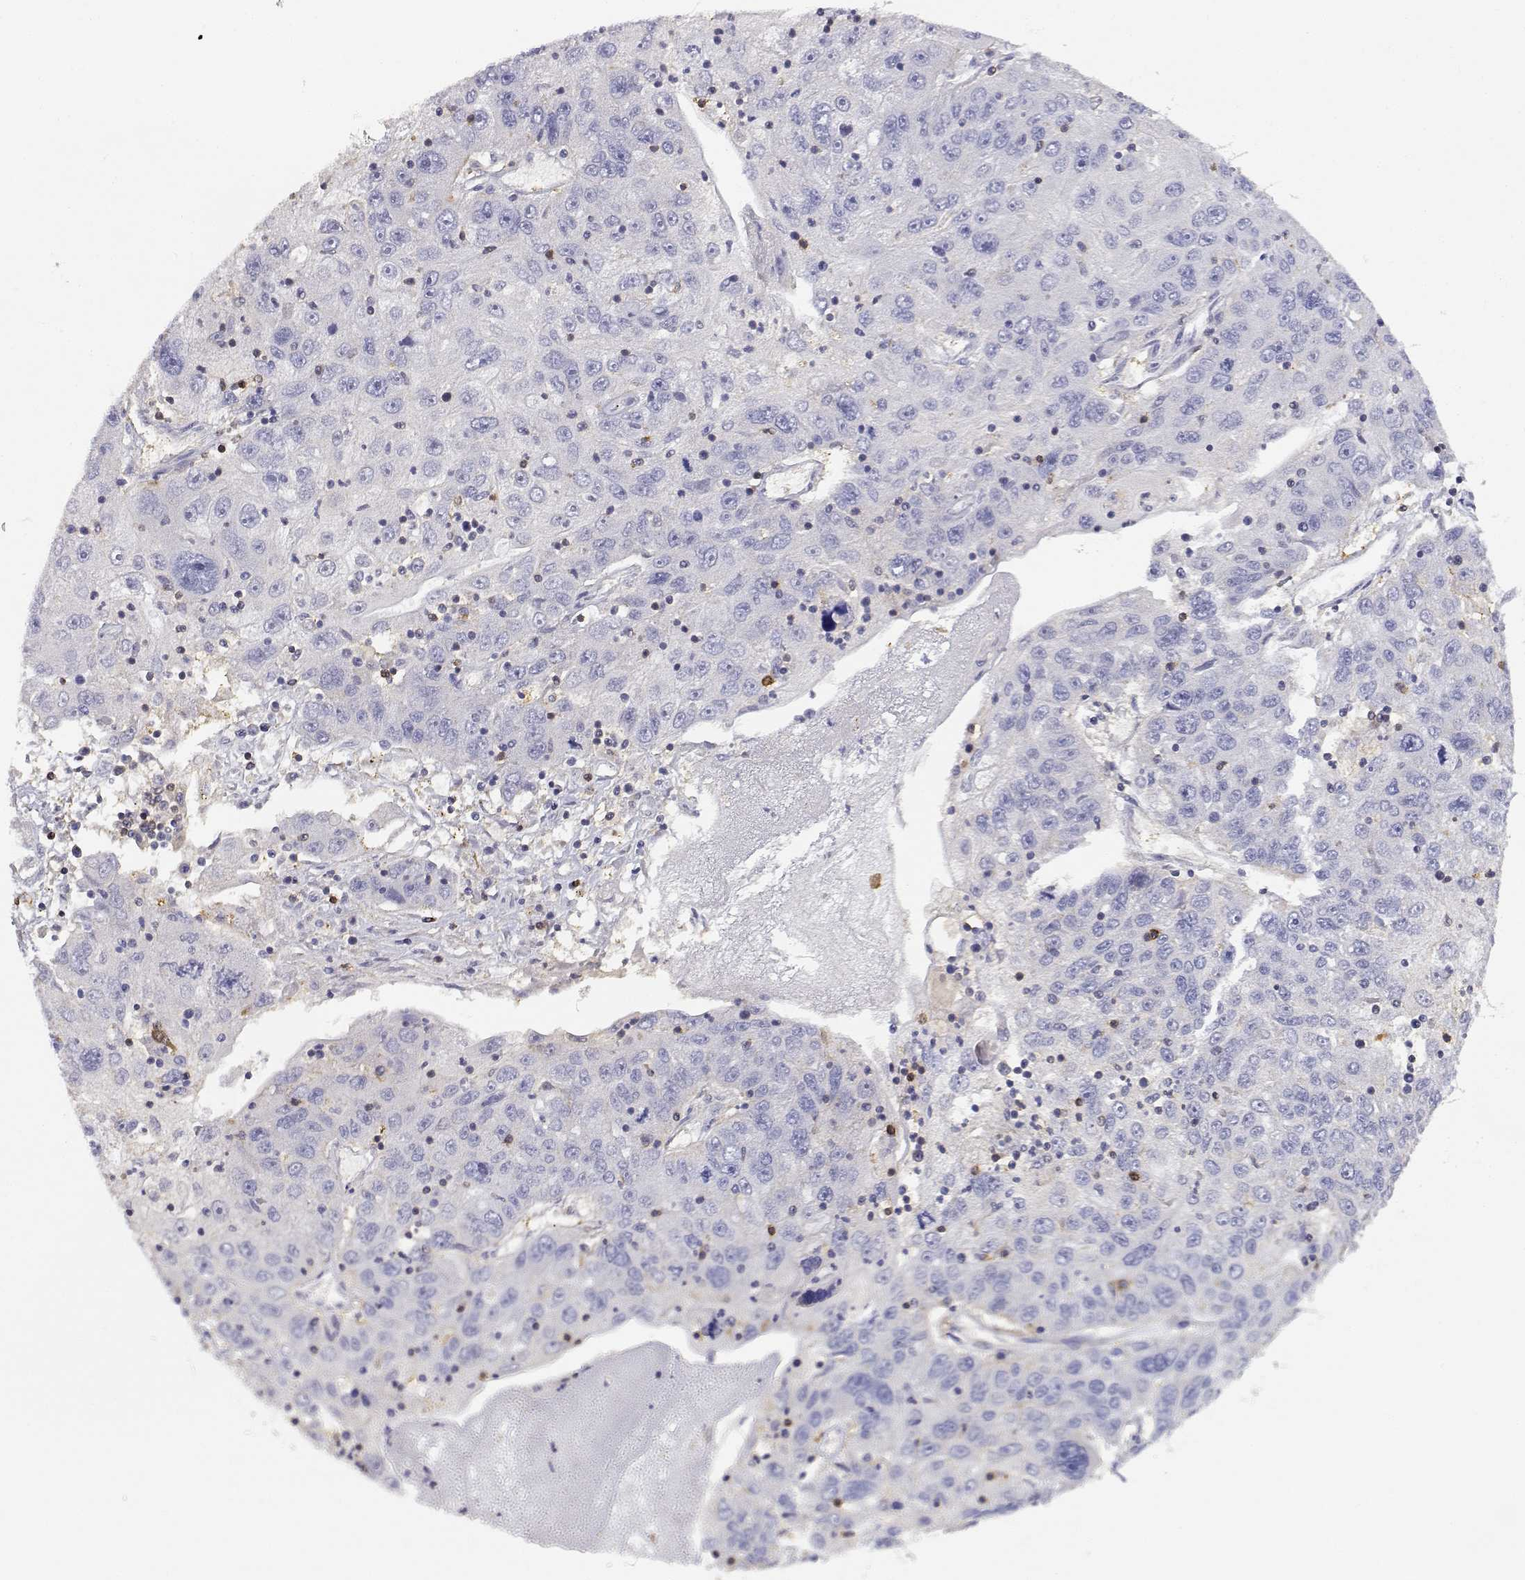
{"staining": {"intensity": "negative", "quantity": "none", "location": "none"}, "tissue": "stomach cancer", "cell_type": "Tumor cells", "image_type": "cancer", "snomed": [{"axis": "morphology", "description": "Adenocarcinoma, NOS"}, {"axis": "topography", "description": "Stomach"}], "caption": "The immunohistochemistry micrograph has no significant staining in tumor cells of stomach cancer (adenocarcinoma) tissue.", "gene": "ADA", "patient": {"sex": "male", "age": 56}}